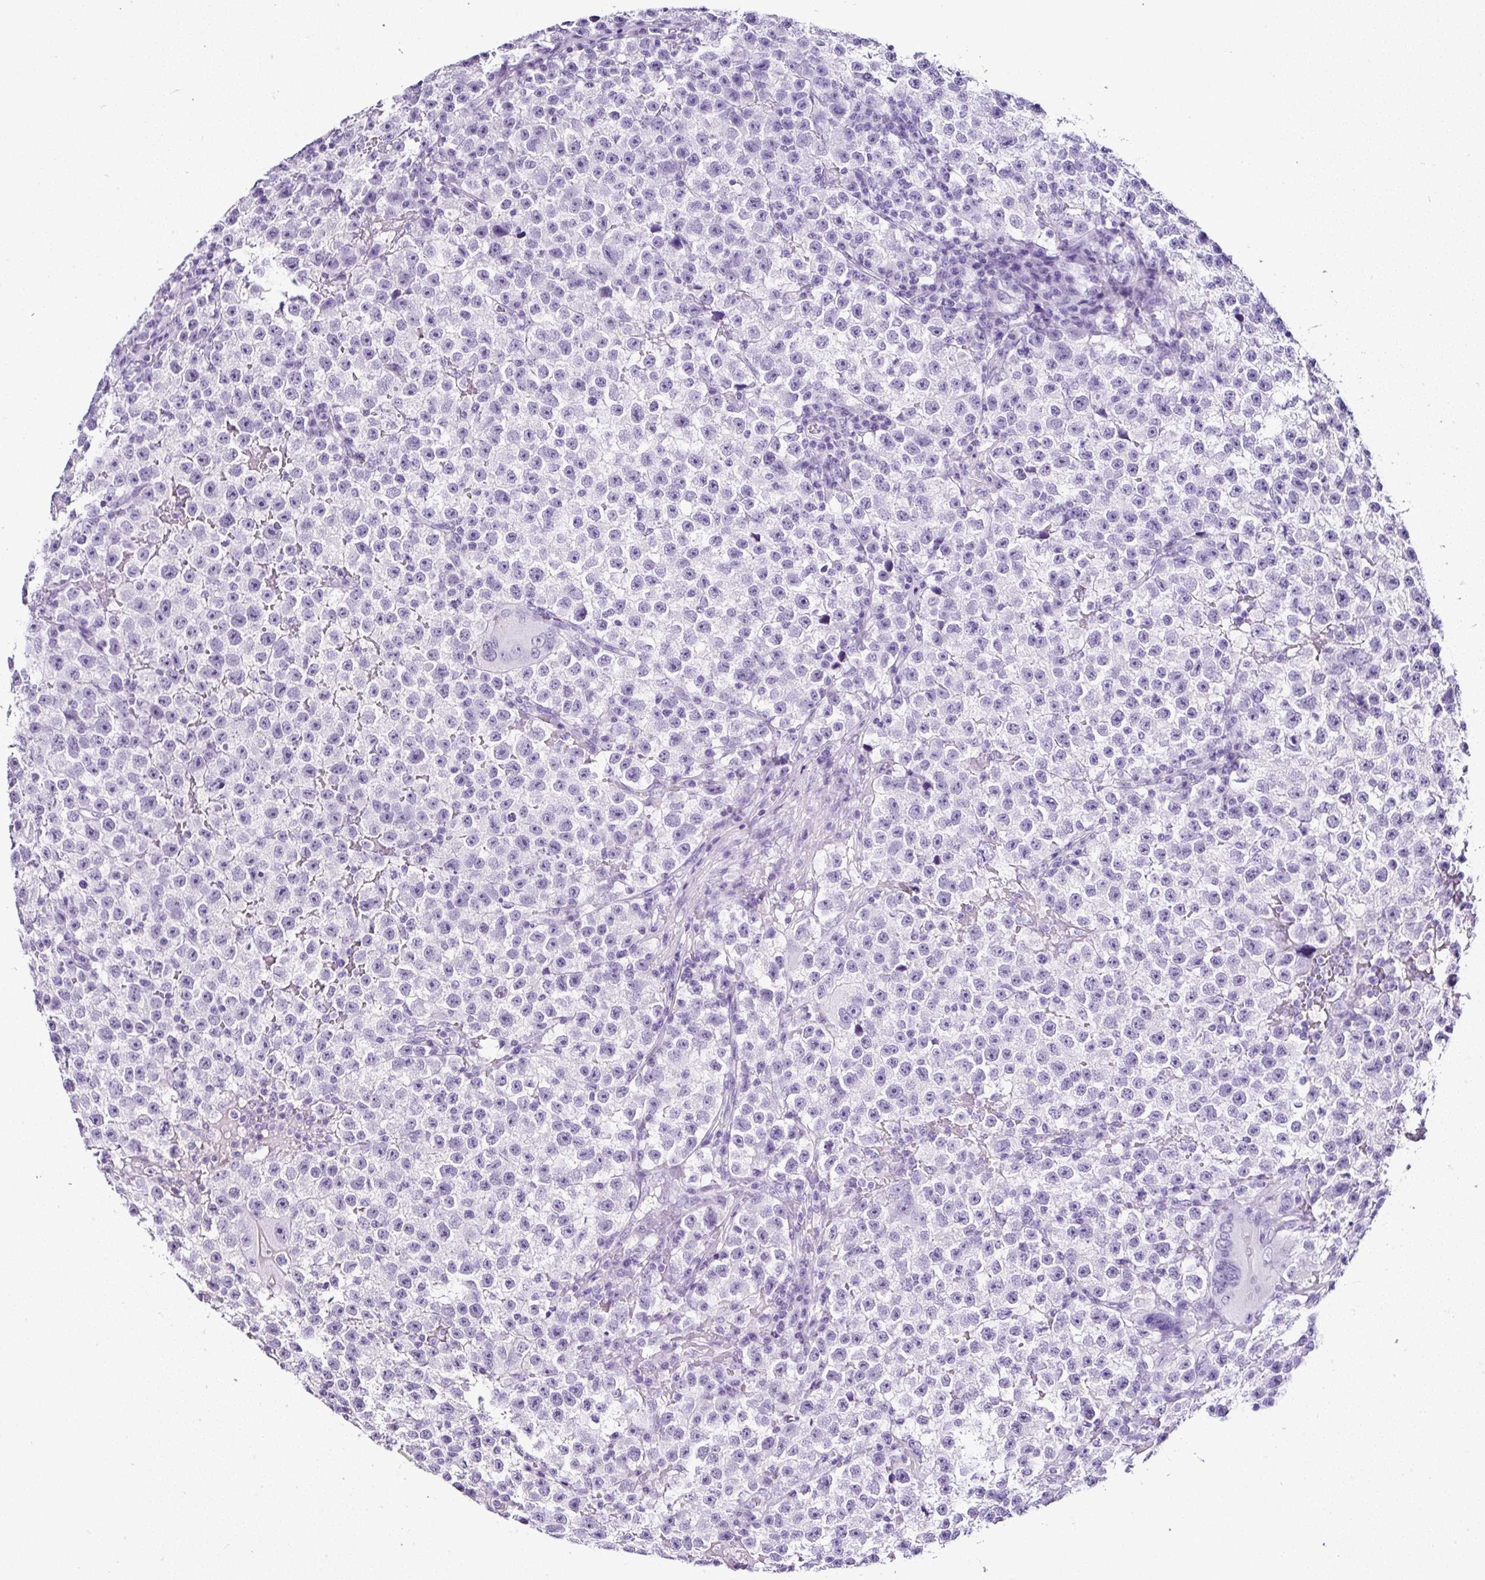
{"staining": {"intensity": "negative", "quantity": "none", "location": "none"}, "tissue": "testis cancer", "cell_type": "Tumor cells", "image_type": "cancer", "snomed": [{"axis": "morphology", "description": "Seminoma, NOS"}, {"axis": "topography", "description": "Testis"}], "caption": "This is an IHC micrograph of seminoma (testis). There is no staining in tumor cells.", "gene": "SERPINB3", "patient": {"sex": "male", "age": 22}}